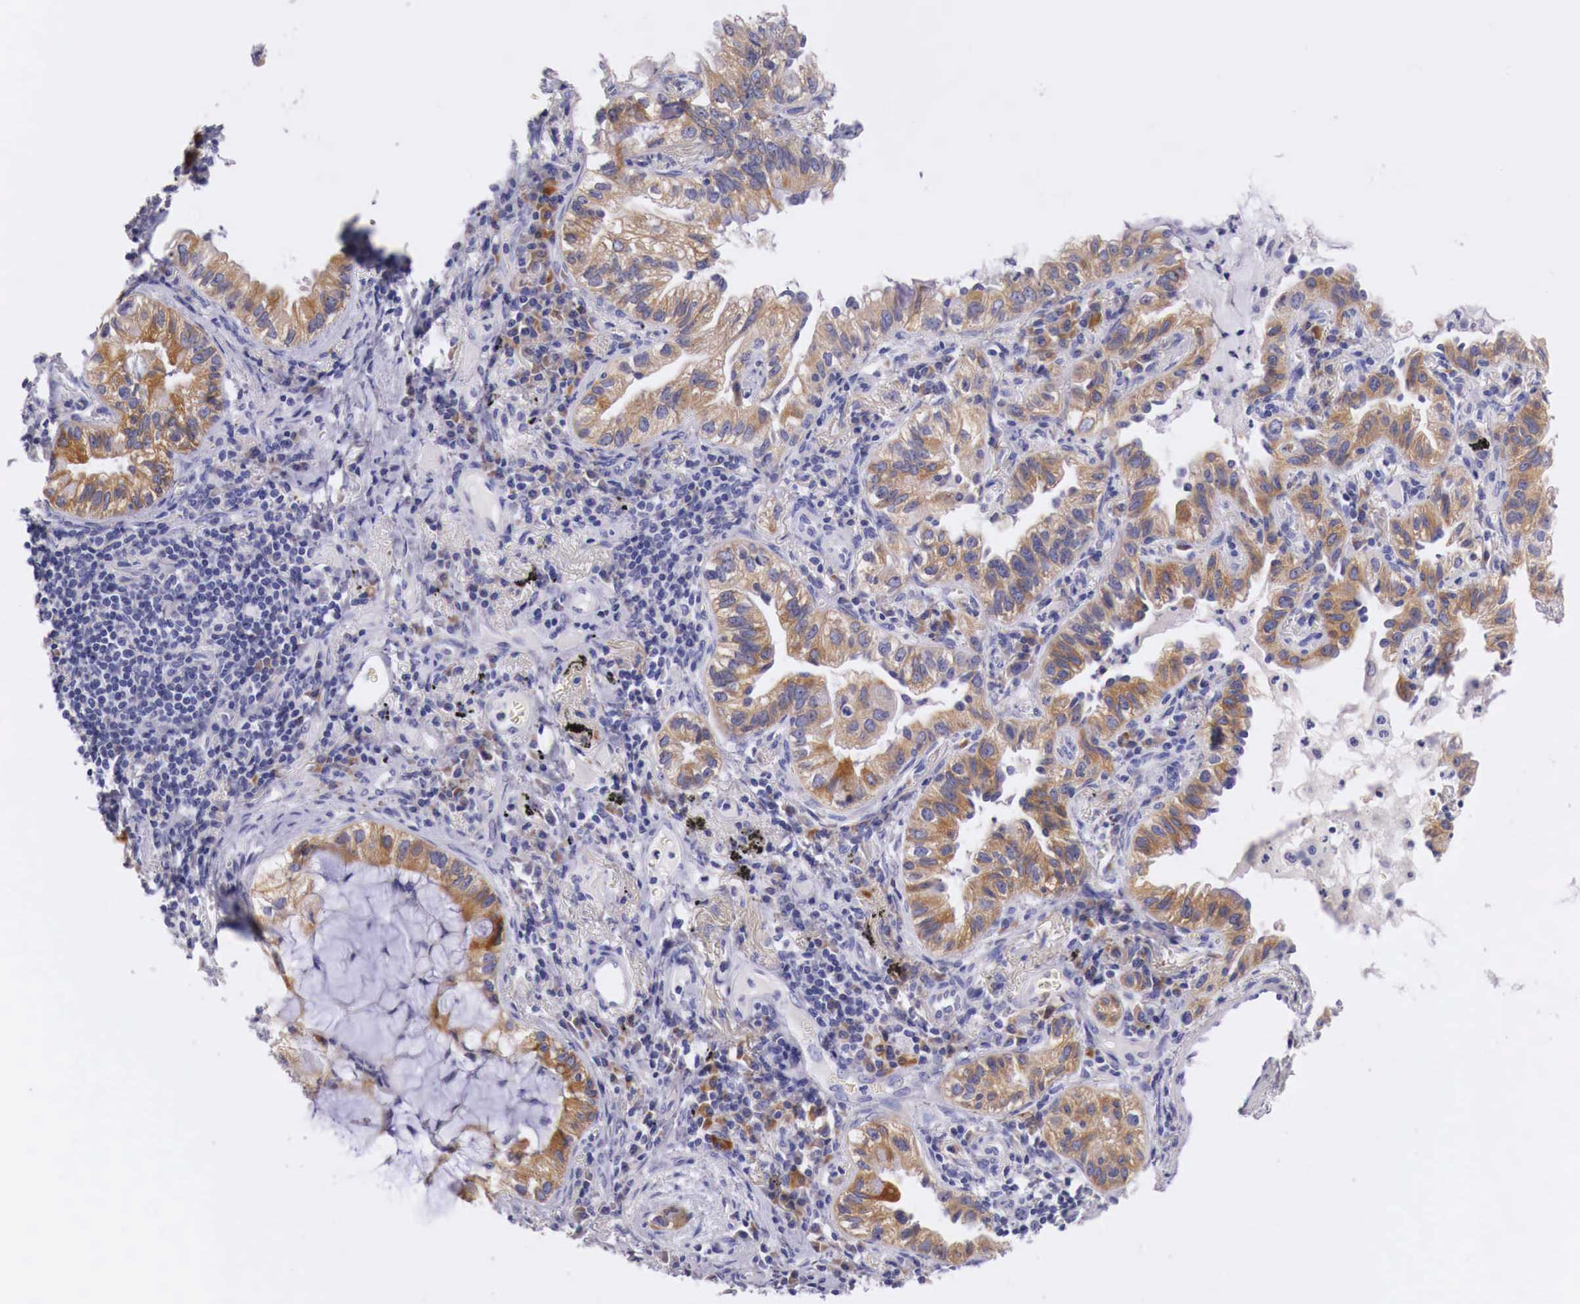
{"staining": {"intensity": "moderate", "quantity": ">75%", "location": "cytoplasmic/membranous"}, "tissue": "lung cancer", "cell_type": "Tumor cells", "image_type": "cancer", "snomed": [{"axis": "morphology", "description": "Adenocarcinoma, NOS"}, {"axis": "topography", "description": "Lung"}], "caption": "Human lung adenocarcinoma stained with a brown dye displays moderate cytoplasmic/membranous positive staining in about >75% of tumor cells.", "gene": "NREP", "patient": {"sex": "female", "age": 50}}